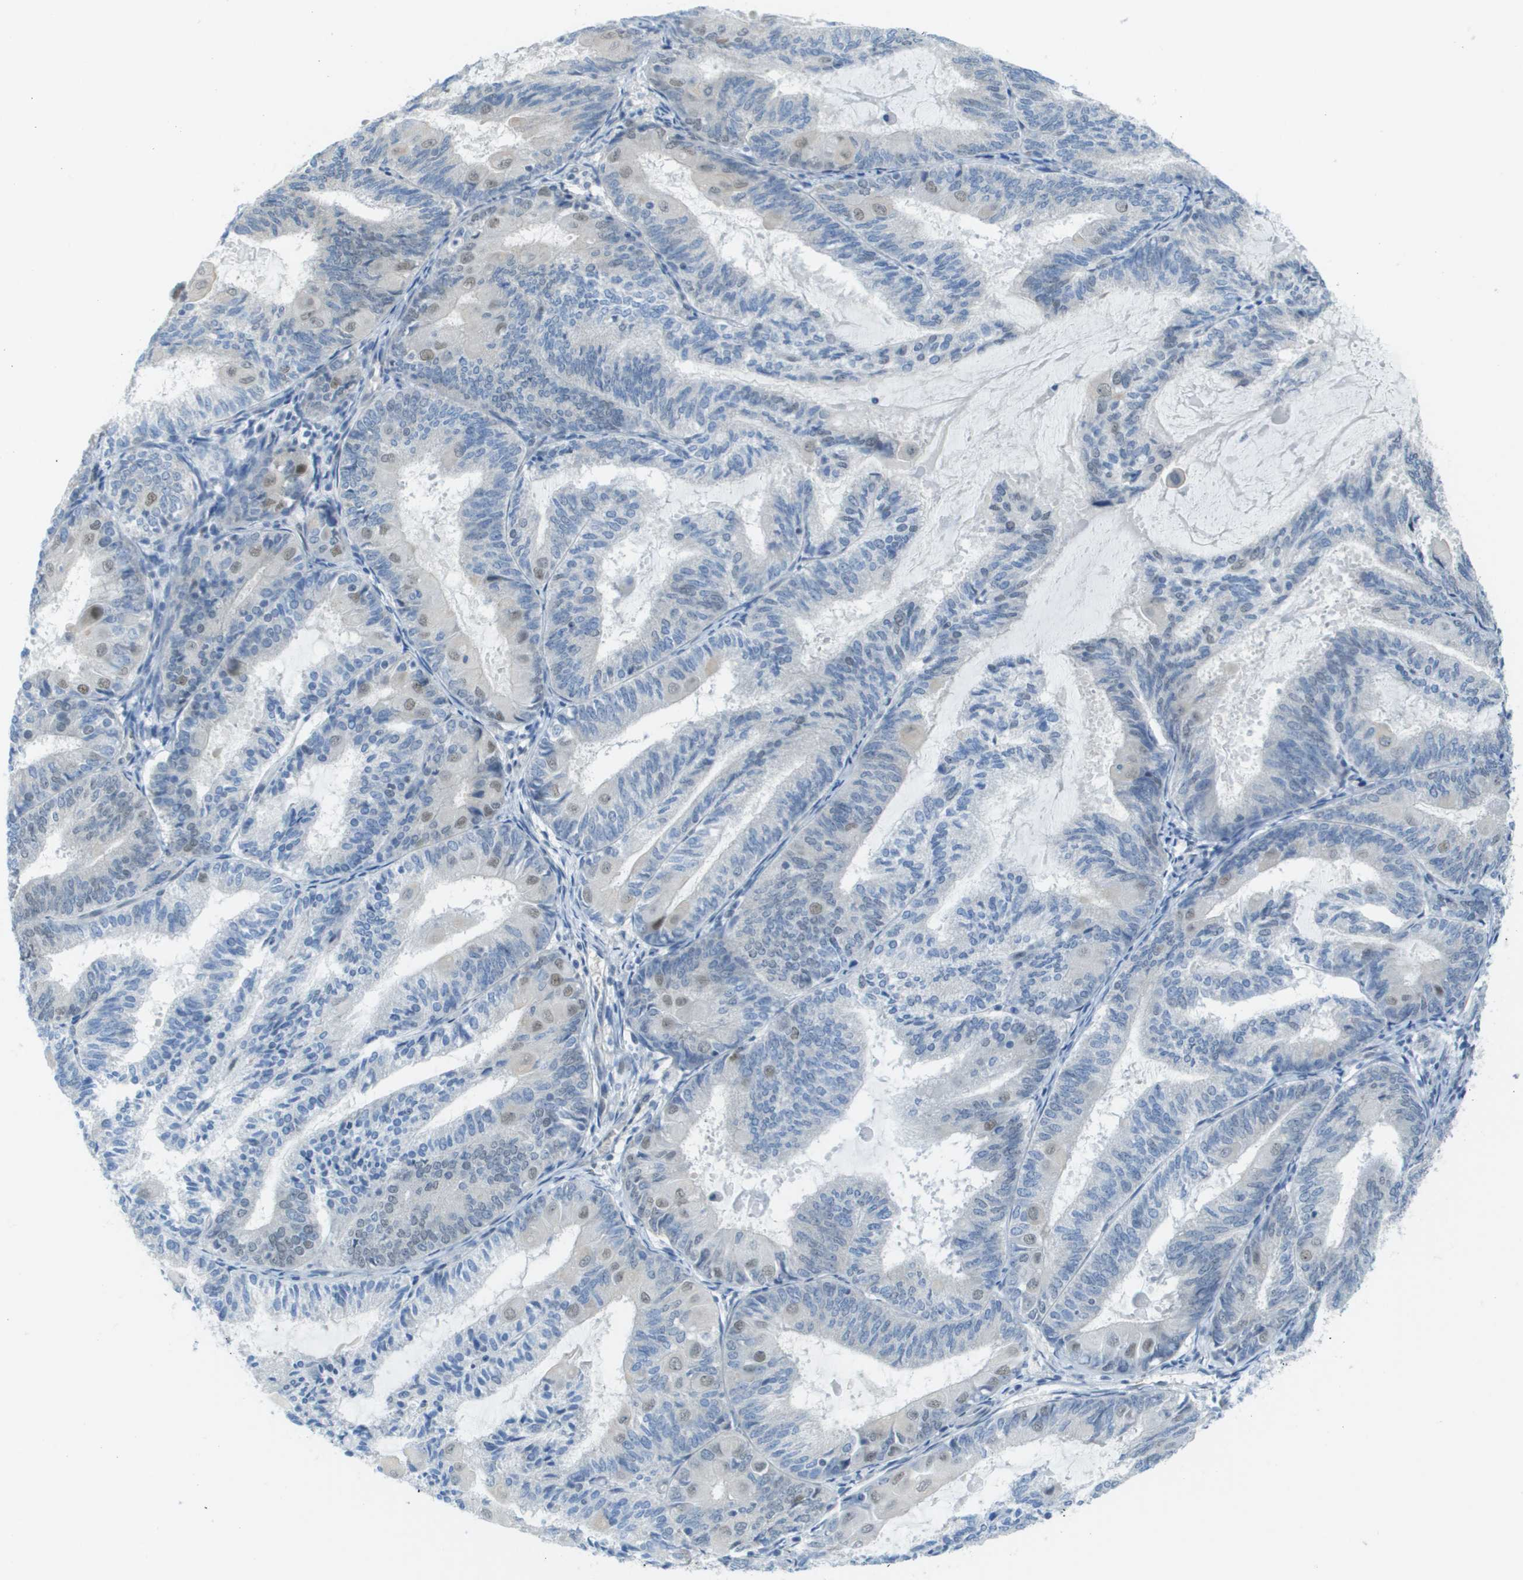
{"staining": {"intensity": "weak", "quantity": "<25%", "location": "nuclear"}, "tissue": "endometrial cancer", "cell_type": "Tumor cells", "image_type": "cancer", "snomed": [{"axis": "morphology", "description": "Adenocarcinoma, NOS"}, {"axis": "topography", "description": "Endometrium"}], "caption": "Tumor cells show no significant staining in adenocarcinoma (endometrial).", "gene": "ARID1B", "patient": {"sex": "female", "age": 81}}